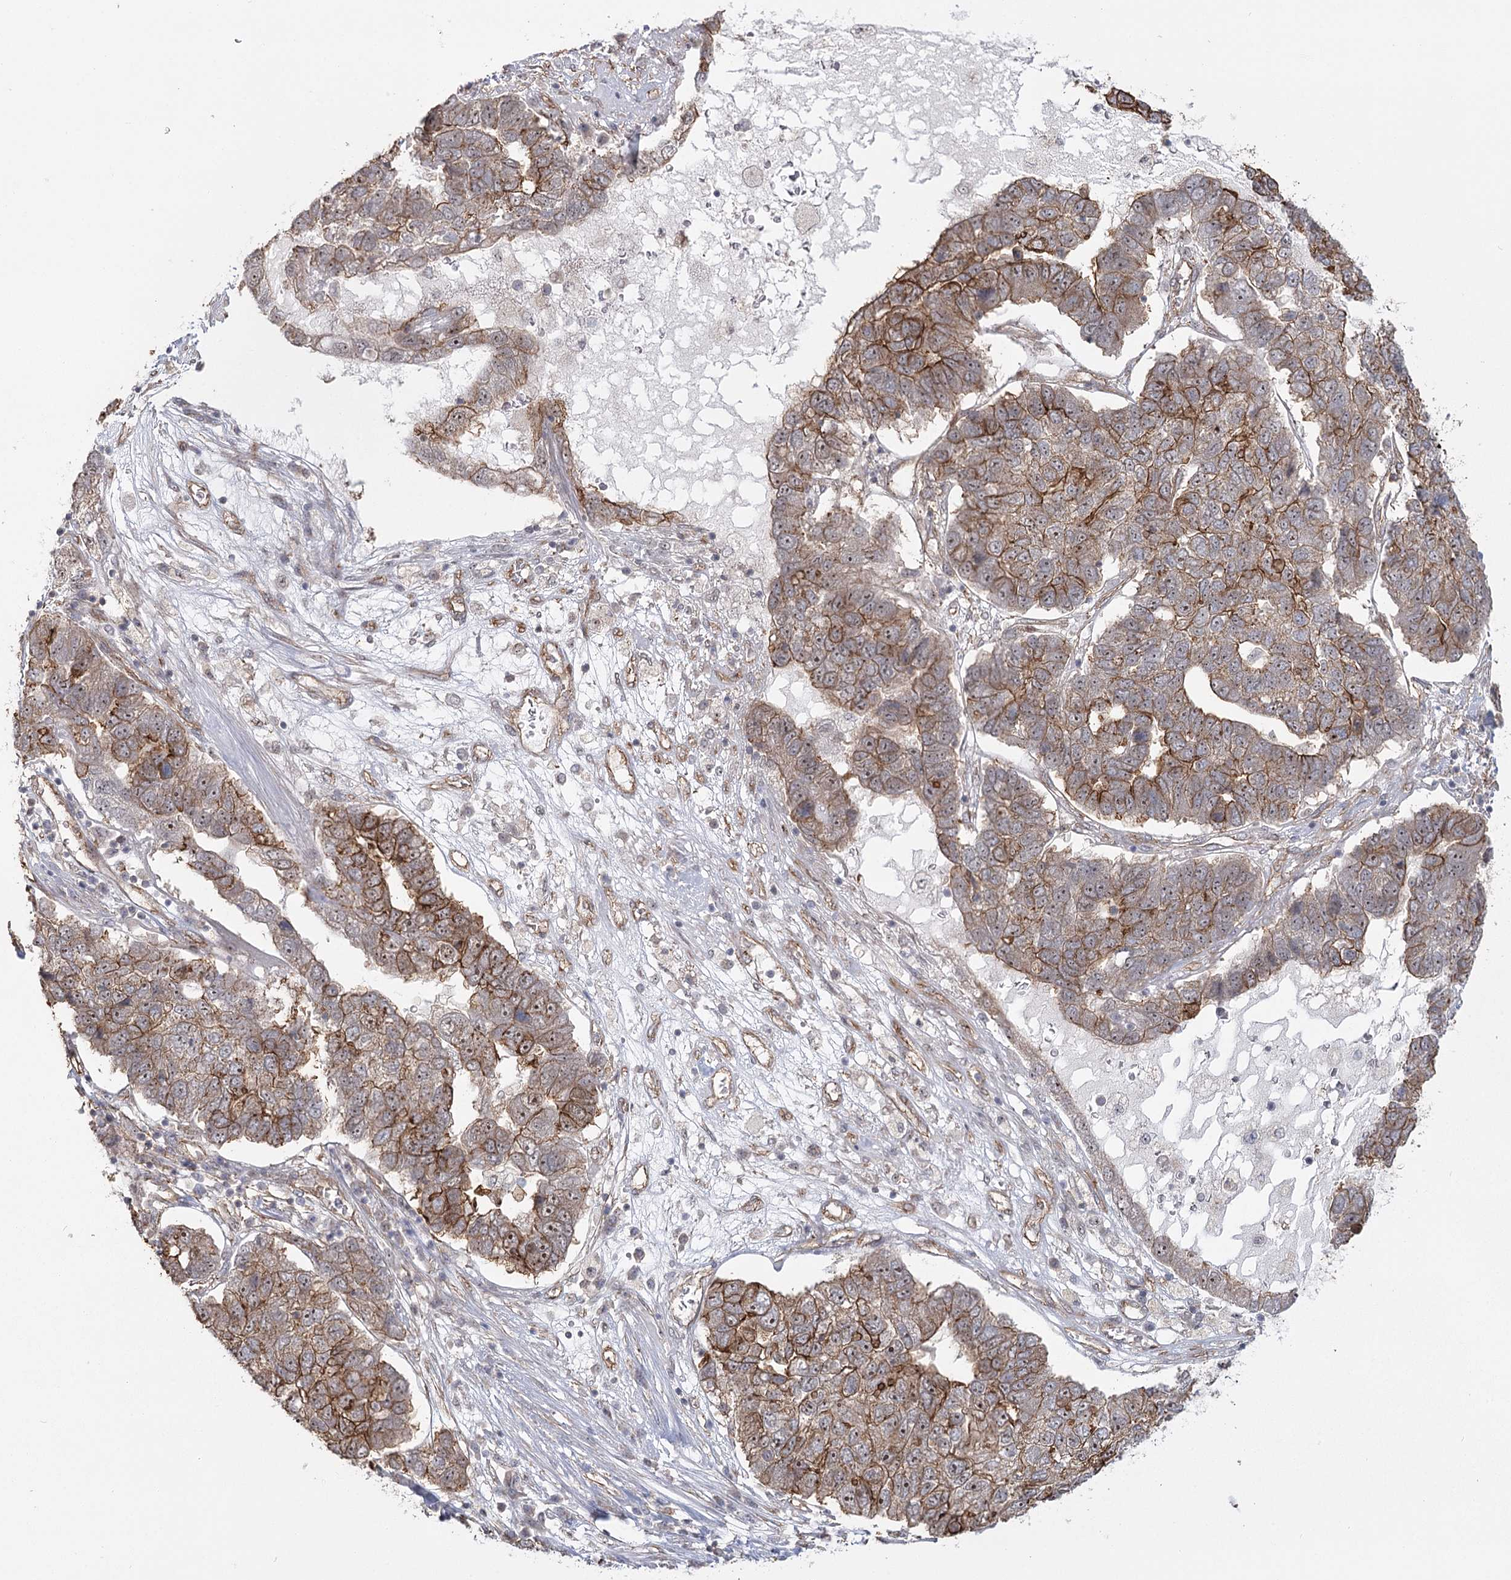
{"staining": {"intensity": "moderate", "quantity": ">75%", "location": "cytoplasmic/membranous,nuclear"}, "tissue": "pancreatic cancer", "cell_type": "Tumor cells", "image_type": "cancer", "snomed": [{"axis": "morphology", "description": "Adenocarcinoma, NOS"}, {"axis": "topography", "description": "Pancreas"}], "caption": "Protein expression analysis of pancreatic cancer (adenocarcinoma) shows moderate cytoplasmic/membranous and nuclear staining in approximately >75% of tumor cells. Nuclei are stained in blue.", "gene": "RPP14", "patient": {"sex": "female", "age": 61}}